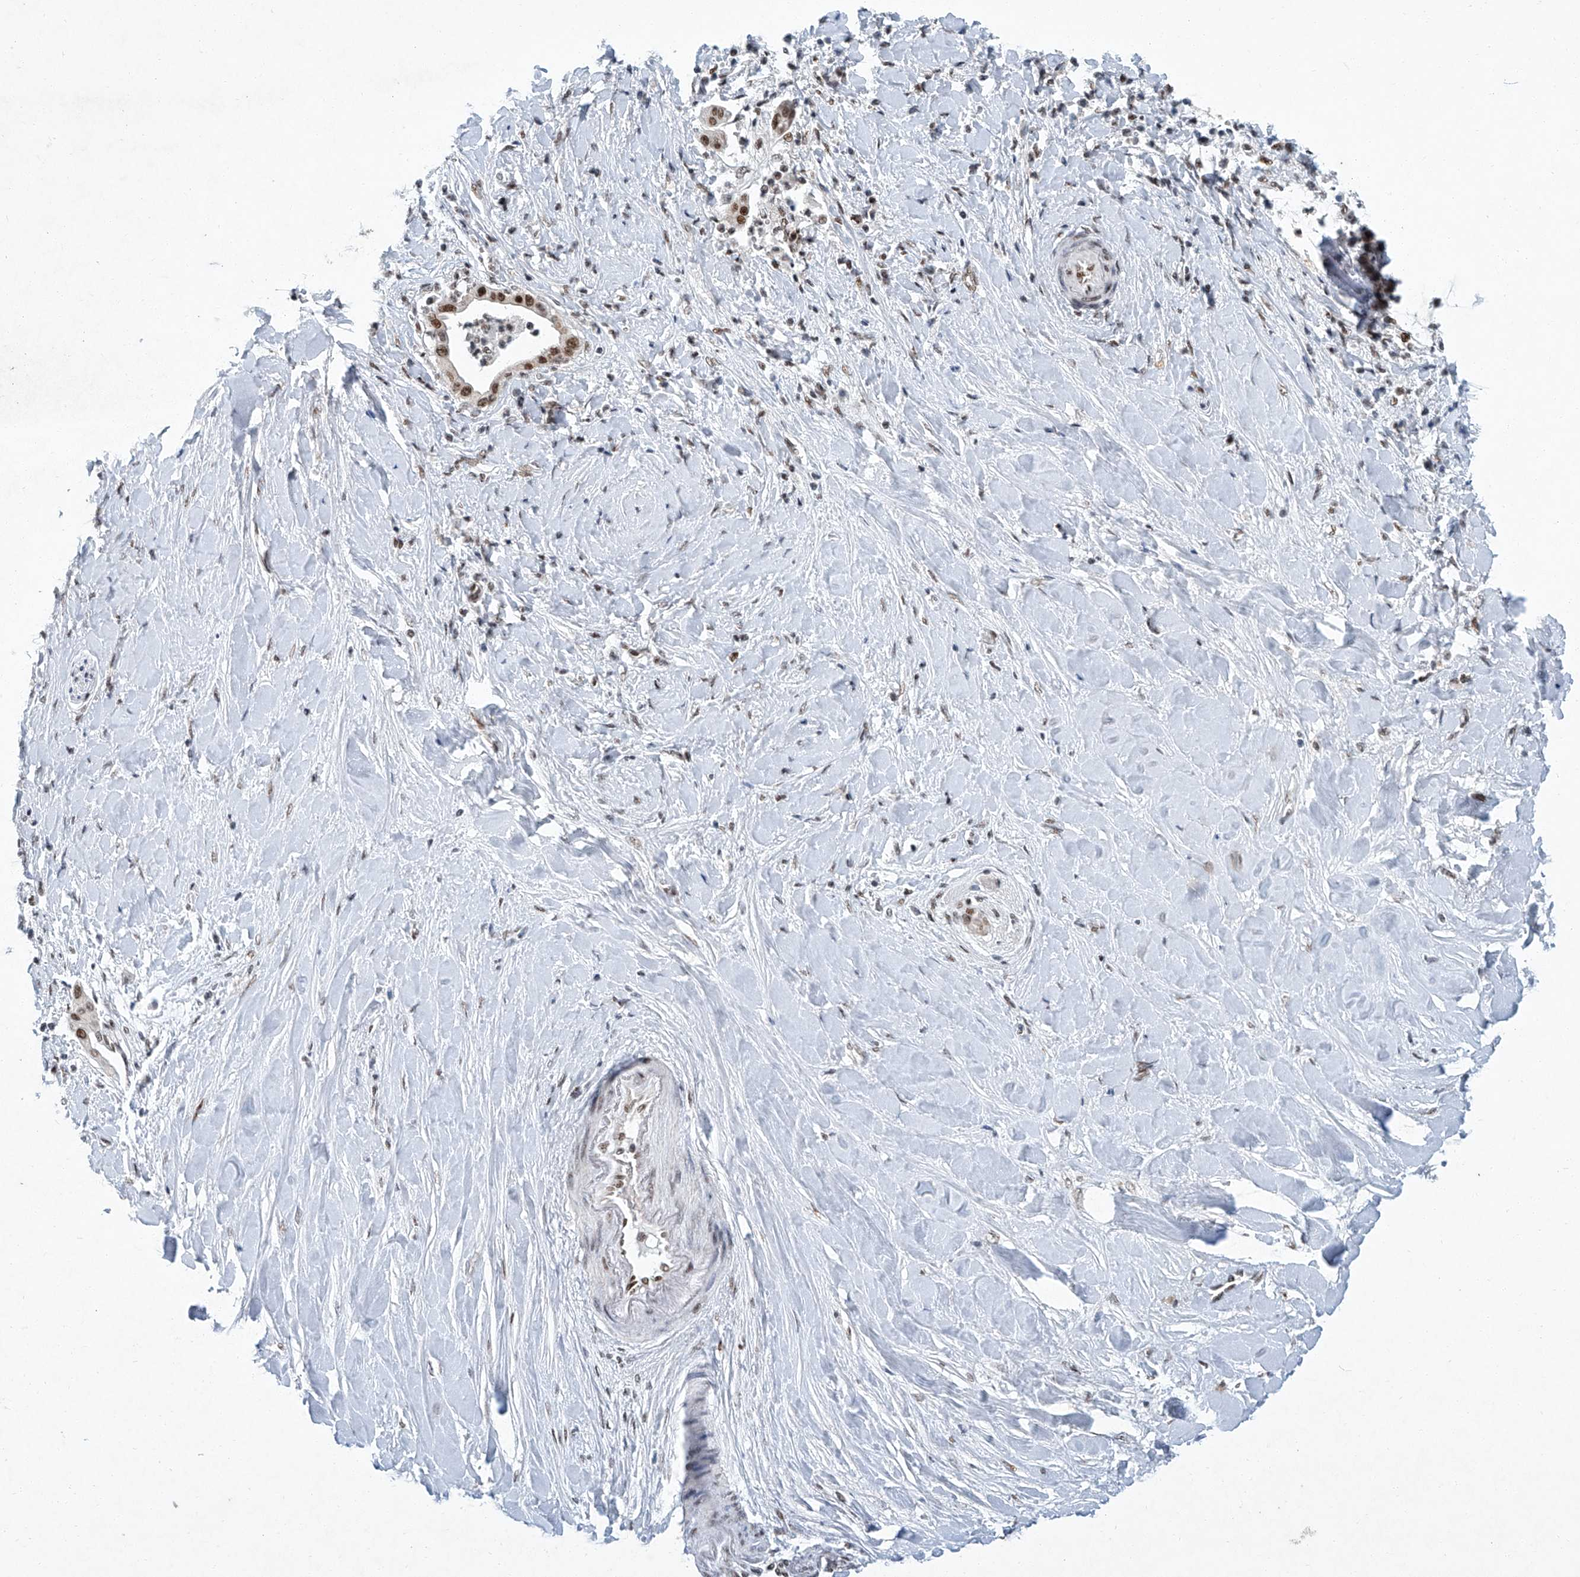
{"staining": {"intensity": "strong", "quantity": ">75%", "location": "nuclear"}, "tissue": "liver cancer", "cell_type": "Tumor cells", "image_type": "cancer", "snomed": [{"axis": "morphology", "description": "Cholangiocarcinoma"}, {"axis": "topography", "description": "Liver"}], "caption": "Liver cancer (cholangiocarcinoma) was stained to show a protein in brown. There is high levels of strong nuclear positivity in approximately >75% of tumor cells. (Brightfield microscopy of DAB IHC at high magnification).", "gene": "TFDP1", "patient": {"sex": "female", "age": 54}}